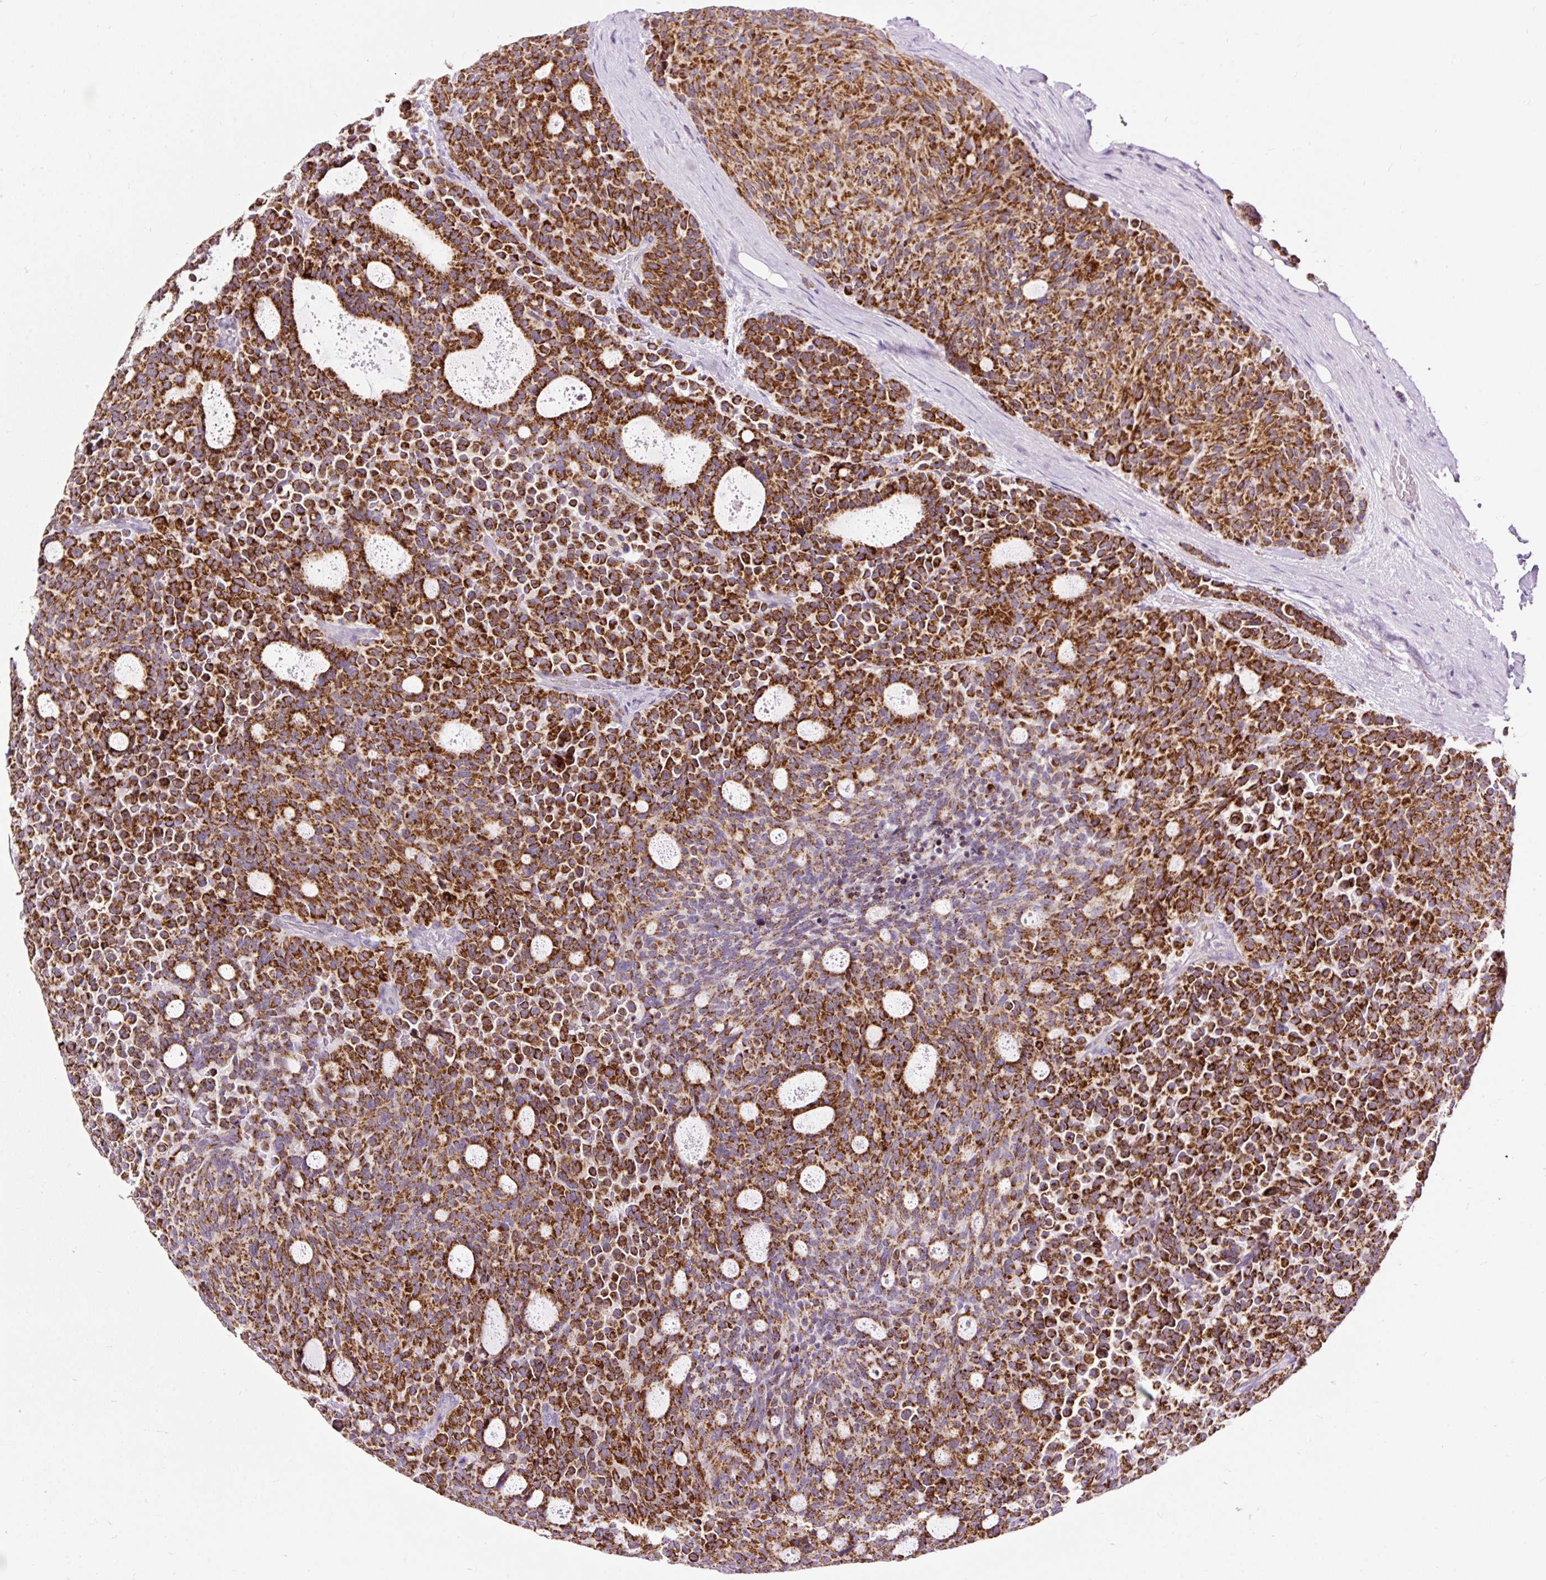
{"staining": {"intensity": "strong", "quantity": ">75%", "location": "cytoplasmic/membranous"}, "tissue": "carcinoid", "cell_type": "Tumor cells", "image_type": "cancer", "snomed": [{"axis": "morphology", "description": "Carcinoid, malignant, NOS"}, {"axis": "topography", "description": "Pancreas"}], "caption": "Protein expression analysis of human malignant carcinoid reveals strong cytoplasmic/membranous positivity in about >75% of tumor cells.", "gene": "FMC1", "patient": {"sex": "female", "age": 54}}